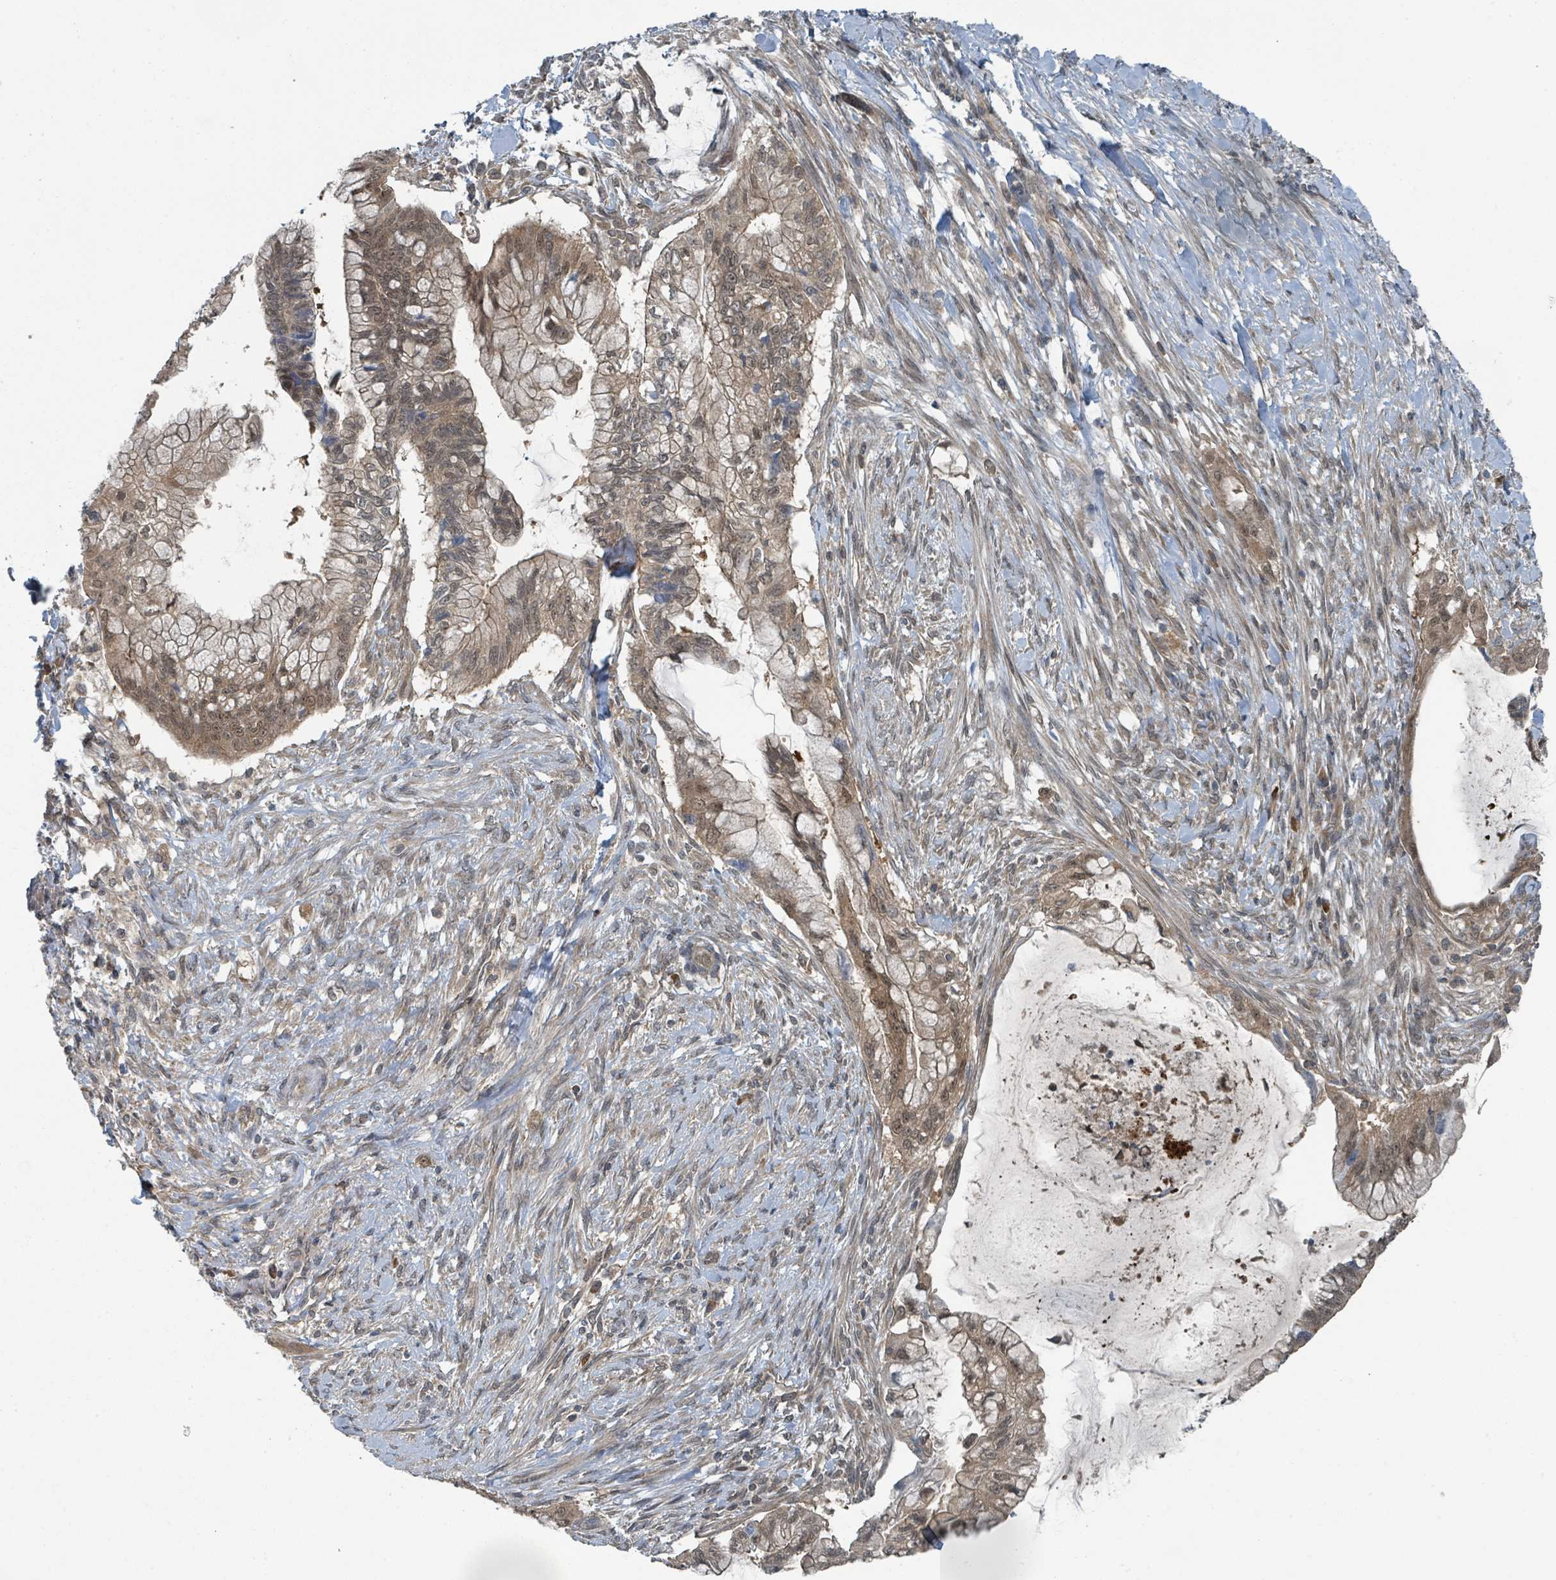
{"staining": {"intensity": "moderate", "quantity": ">75%", "location": "cytoplasmic/membranous,nuclear"}, "tissue": "pancreatic cancer", "cell_type": "Tumor cells", "image_type": "cancer", "snomed": [{"axis": "morphology", "description": "Adenocarcinoma, NOS"}, {"axis": "topography", "description": "Pancreas"}], "caption": "Protein staining by immunohistochemistry (IHC) shows moderate cytoplasmic/membranous and nuclear expression in about >75% of tumor cells in pancreatic cancer (adenocarcinoma).", "gene": "GOLGA7", "patient": {"sex": "male", "age": 48}}